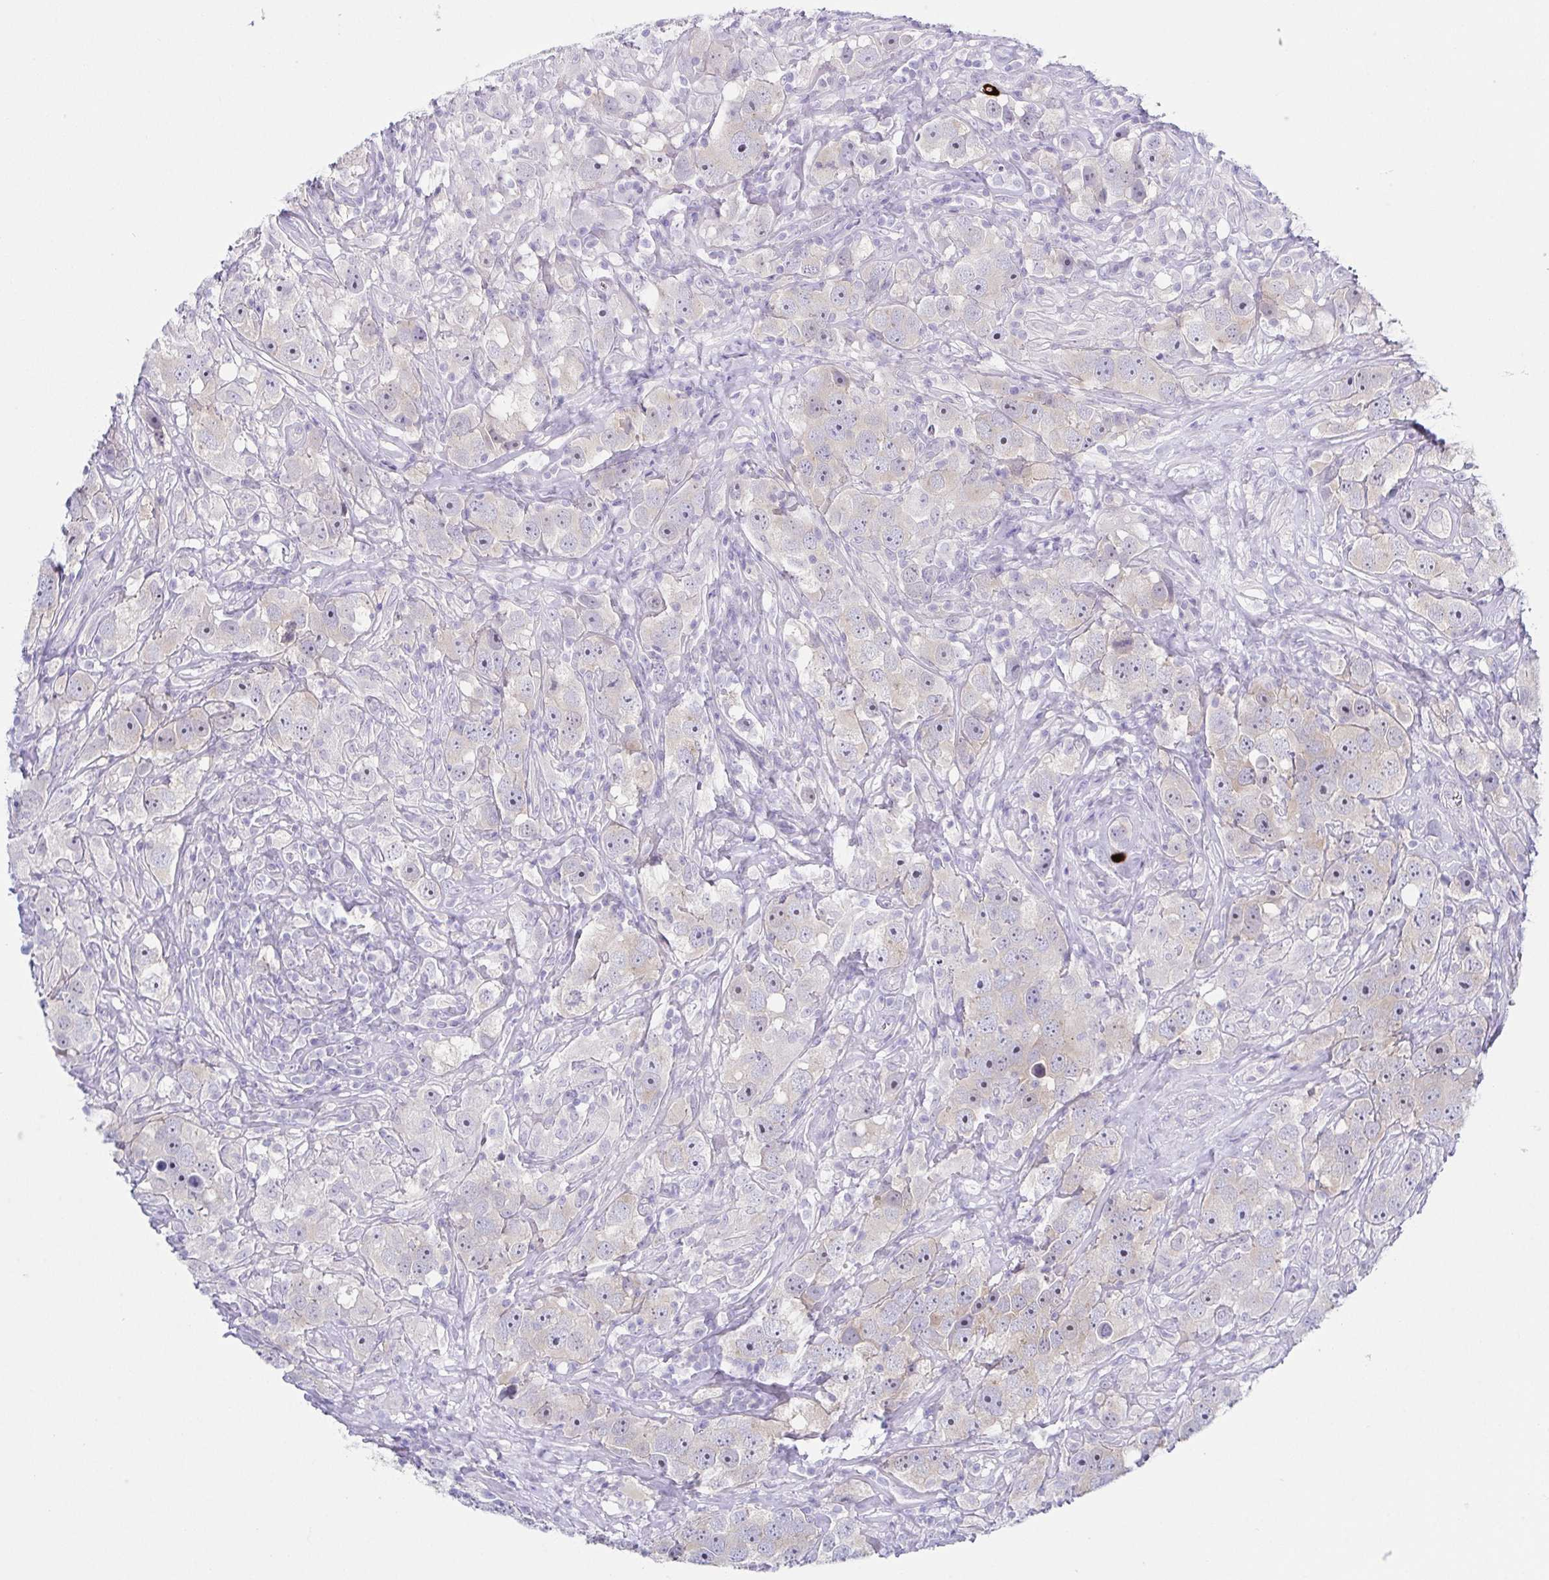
{"staining": {"intensity": "moderate", "quantity": "<25%", "location": "nuclear"}, "tissue": "testis cancer", "cell_type": "Tumor cells", "image_type": "cancer", "snomed": [{"axis": "morphology", "description": "Seminoma, NOS"}, {"axis": "topography", "description": "Testis"}], "caption": "An immunohistochemistry micrograph of neoplastic tissue is shown. Protein staining in brown shows moderate nuclear positivity in testis cancer (seminoma) within tumor cells.", "gene": "HTR2A", "patient": {"sex": "male", "age": 49}}